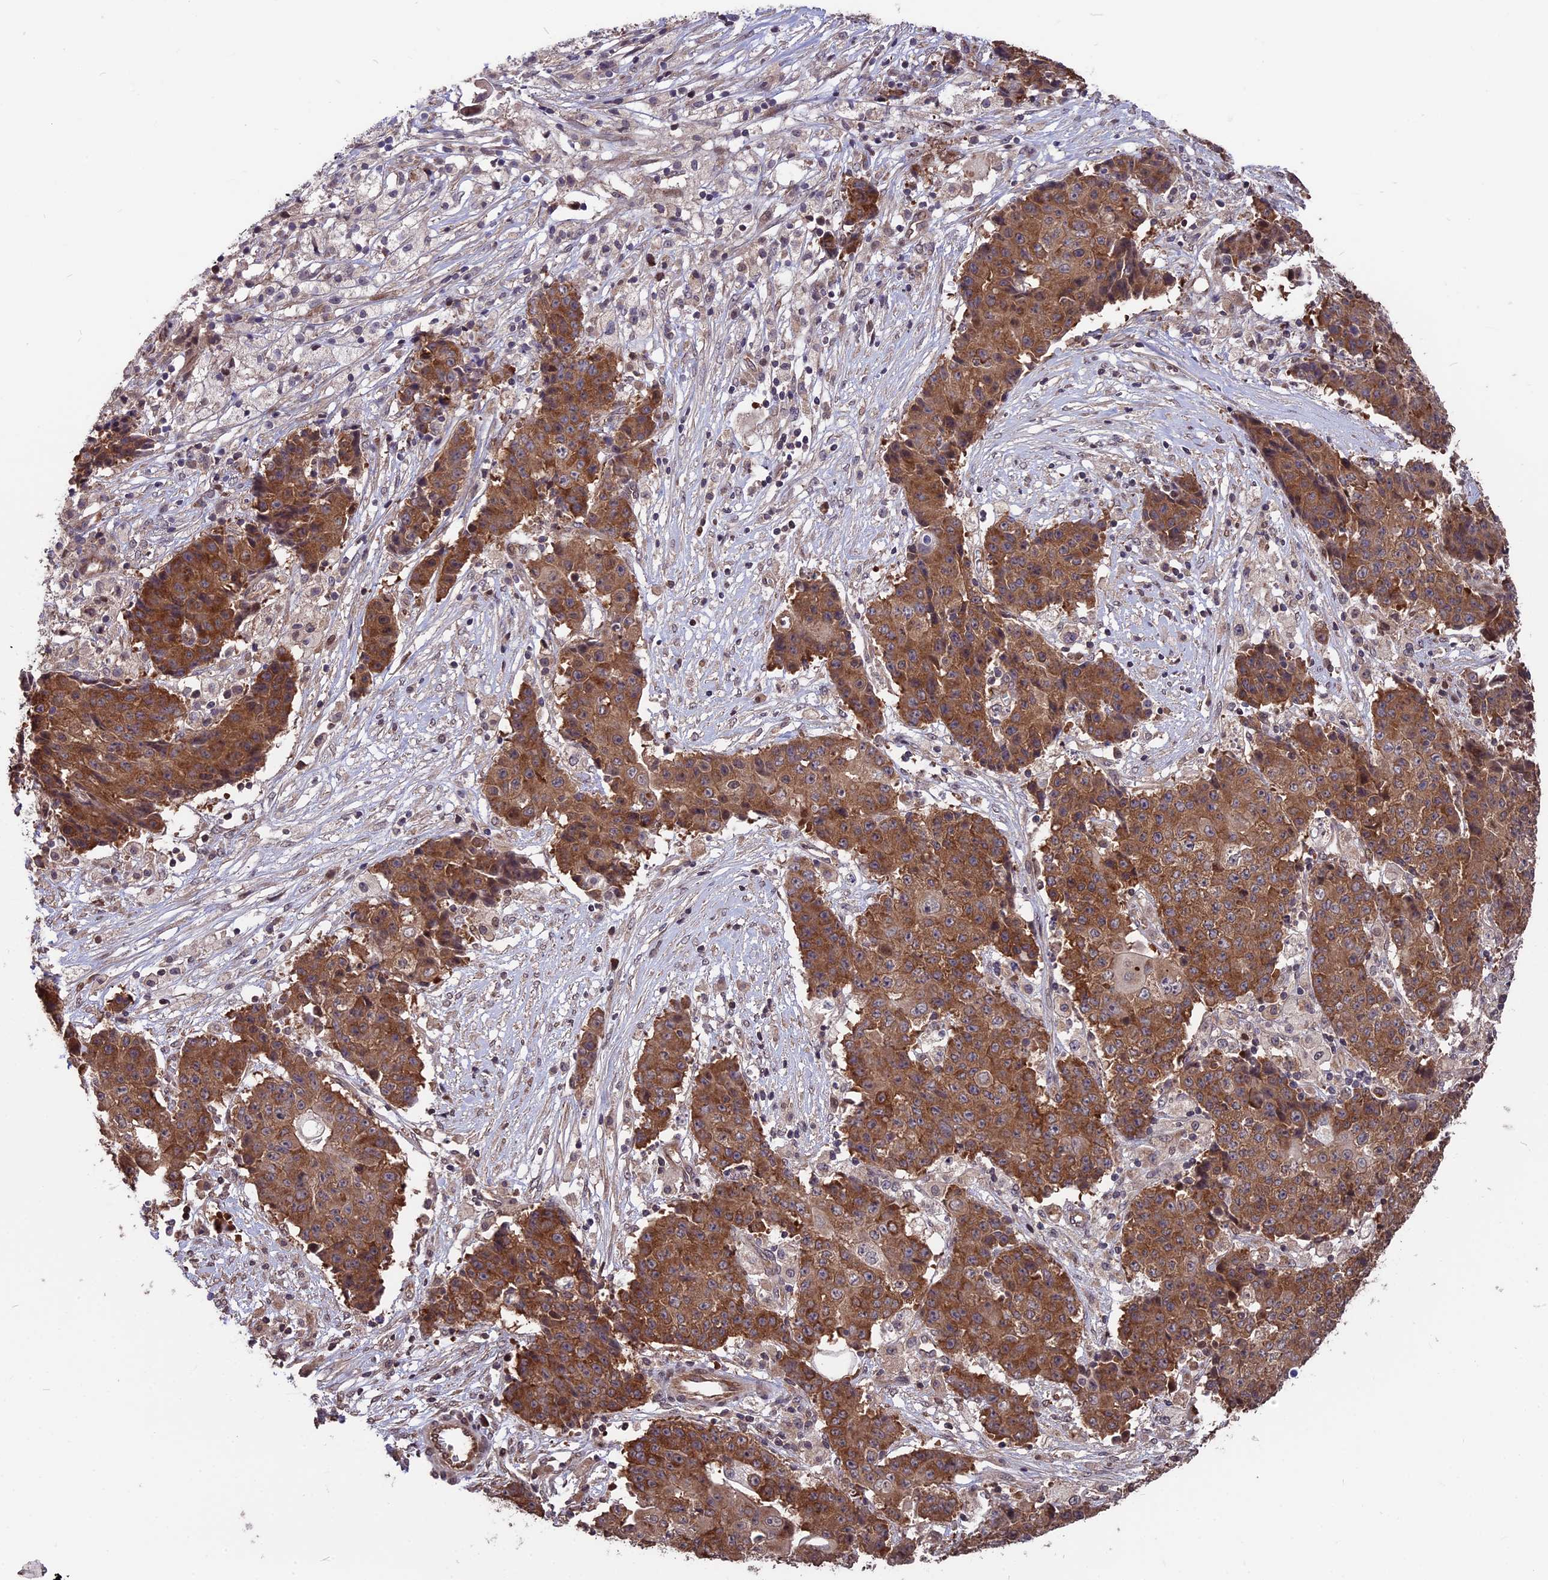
{"staining": {"intensity": "moderate", "quantity": ">75%", "location": "cytoplasmic/membranous,nuclear"}, "tissue": "ovarian cancer", "cell_type": "Tumor cells", "image_type": "cancer", "snomed": [{"axis": "morphology", "description": "Carcinoma, endometroid"}, {"axis": "topography", "description": "Ovary"}], "caption": "Immunohistochemical staining of ovarian cancer (endometroid carcinoma) displays medium levels of moderate cytoplasmic/membranous and nuclear expression in approximately >75% of tumor cells.", "gene": "ZNF598", "patient": {"sex": "female", "age": 42}}